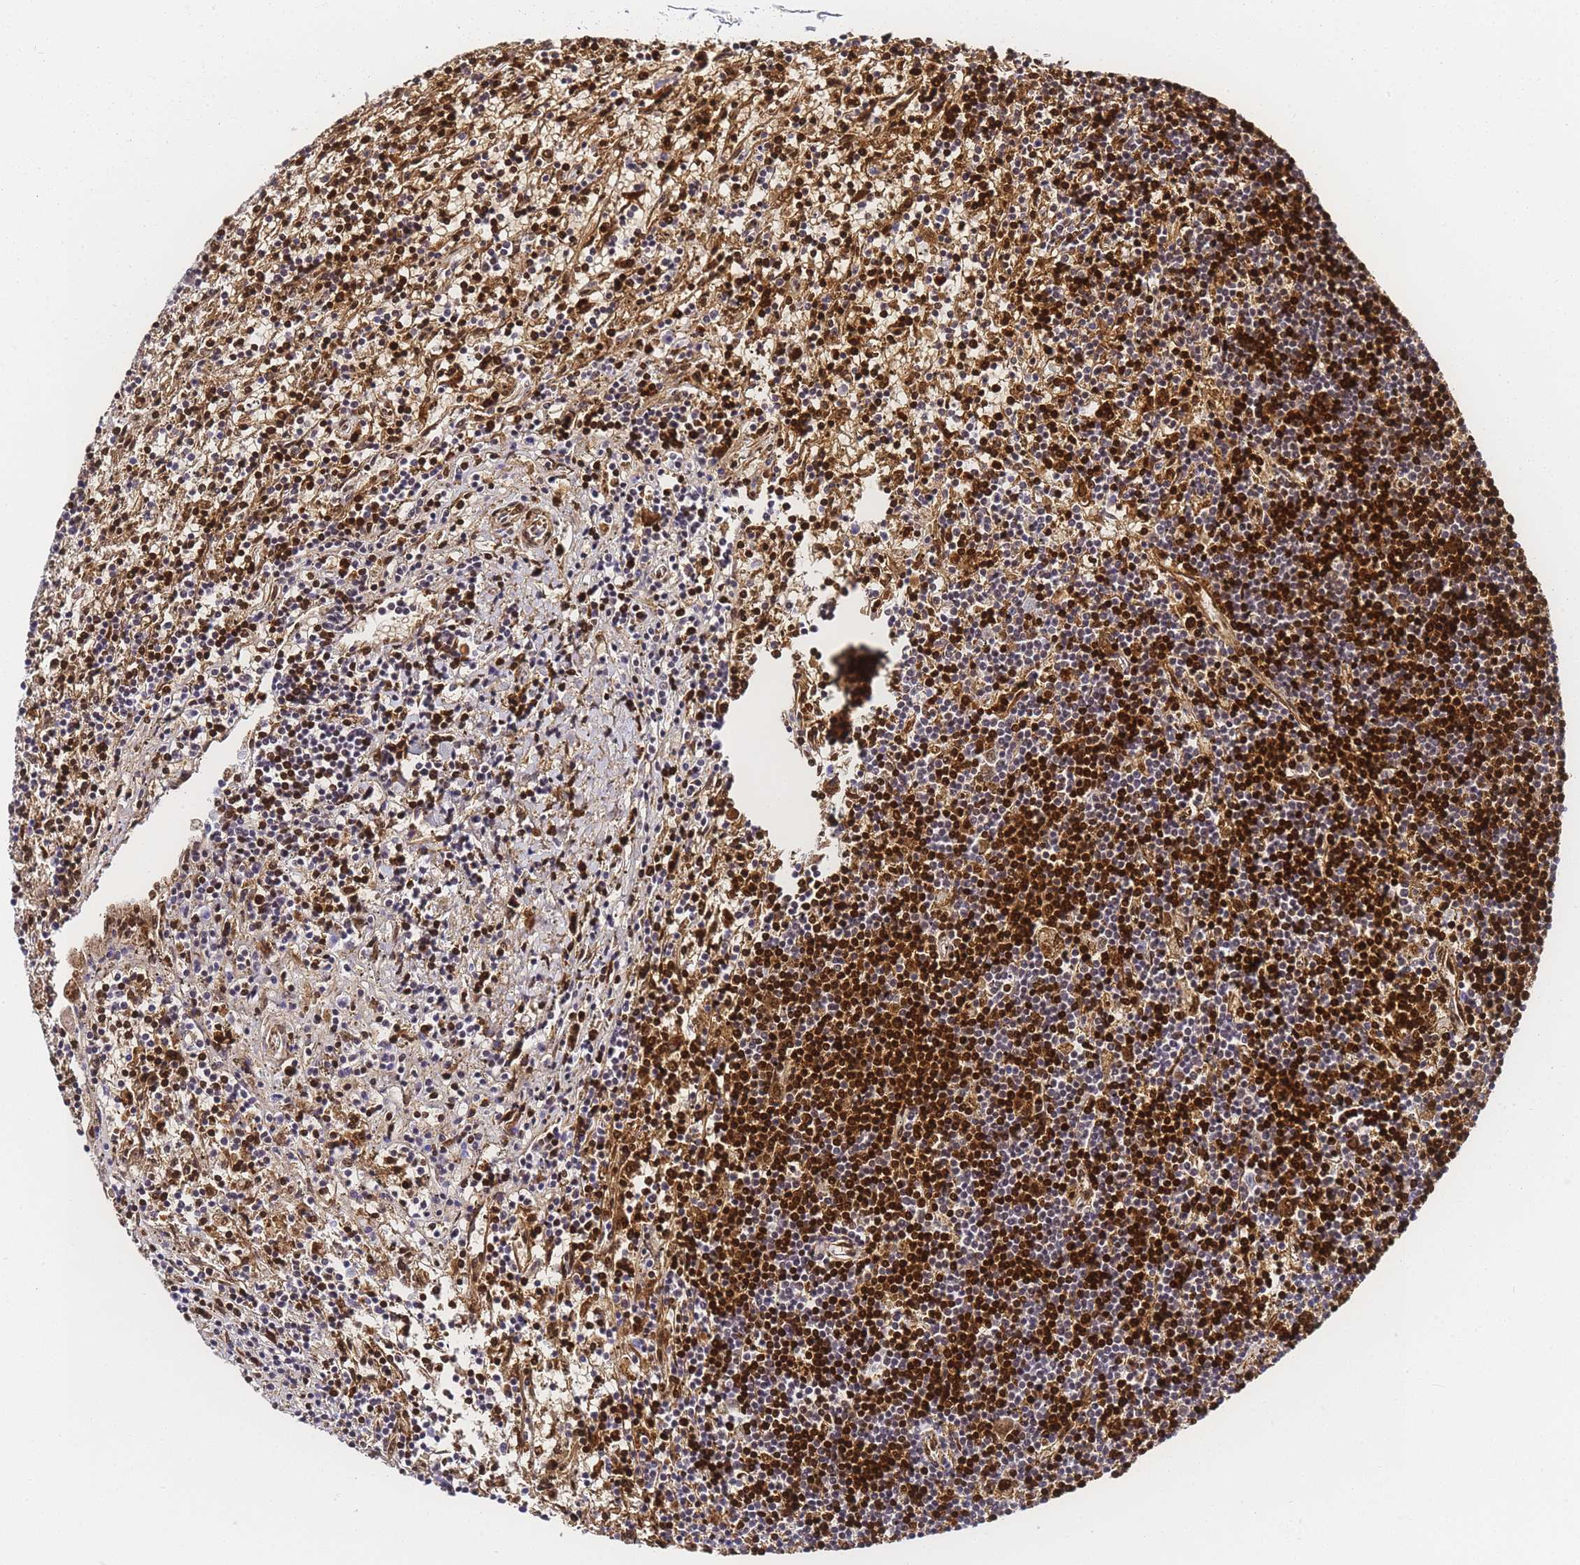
{"staining": {"intensity": "strong", "quantity": "25%-75%", "location": "cytoplasmic/membranous,nuclear"}, "tissue": "lymphoma", "cell_type": "Tumor cells", "image_type": "cancer", "snomed": [{"axis": "morphology", "description": "Malignant lymphoma, non-Hodgkin's type, Low grade"}, {"axis": "topography", "description": "Spleen"}], "caption": "IHC of lymphoma shows high levels of strong cytoplasmic/membranous and nuclear expression in approximately 25%-75% of tumor cells.", "gene": "POLR1A", "patient": {"sex": "male", "age": 76}}